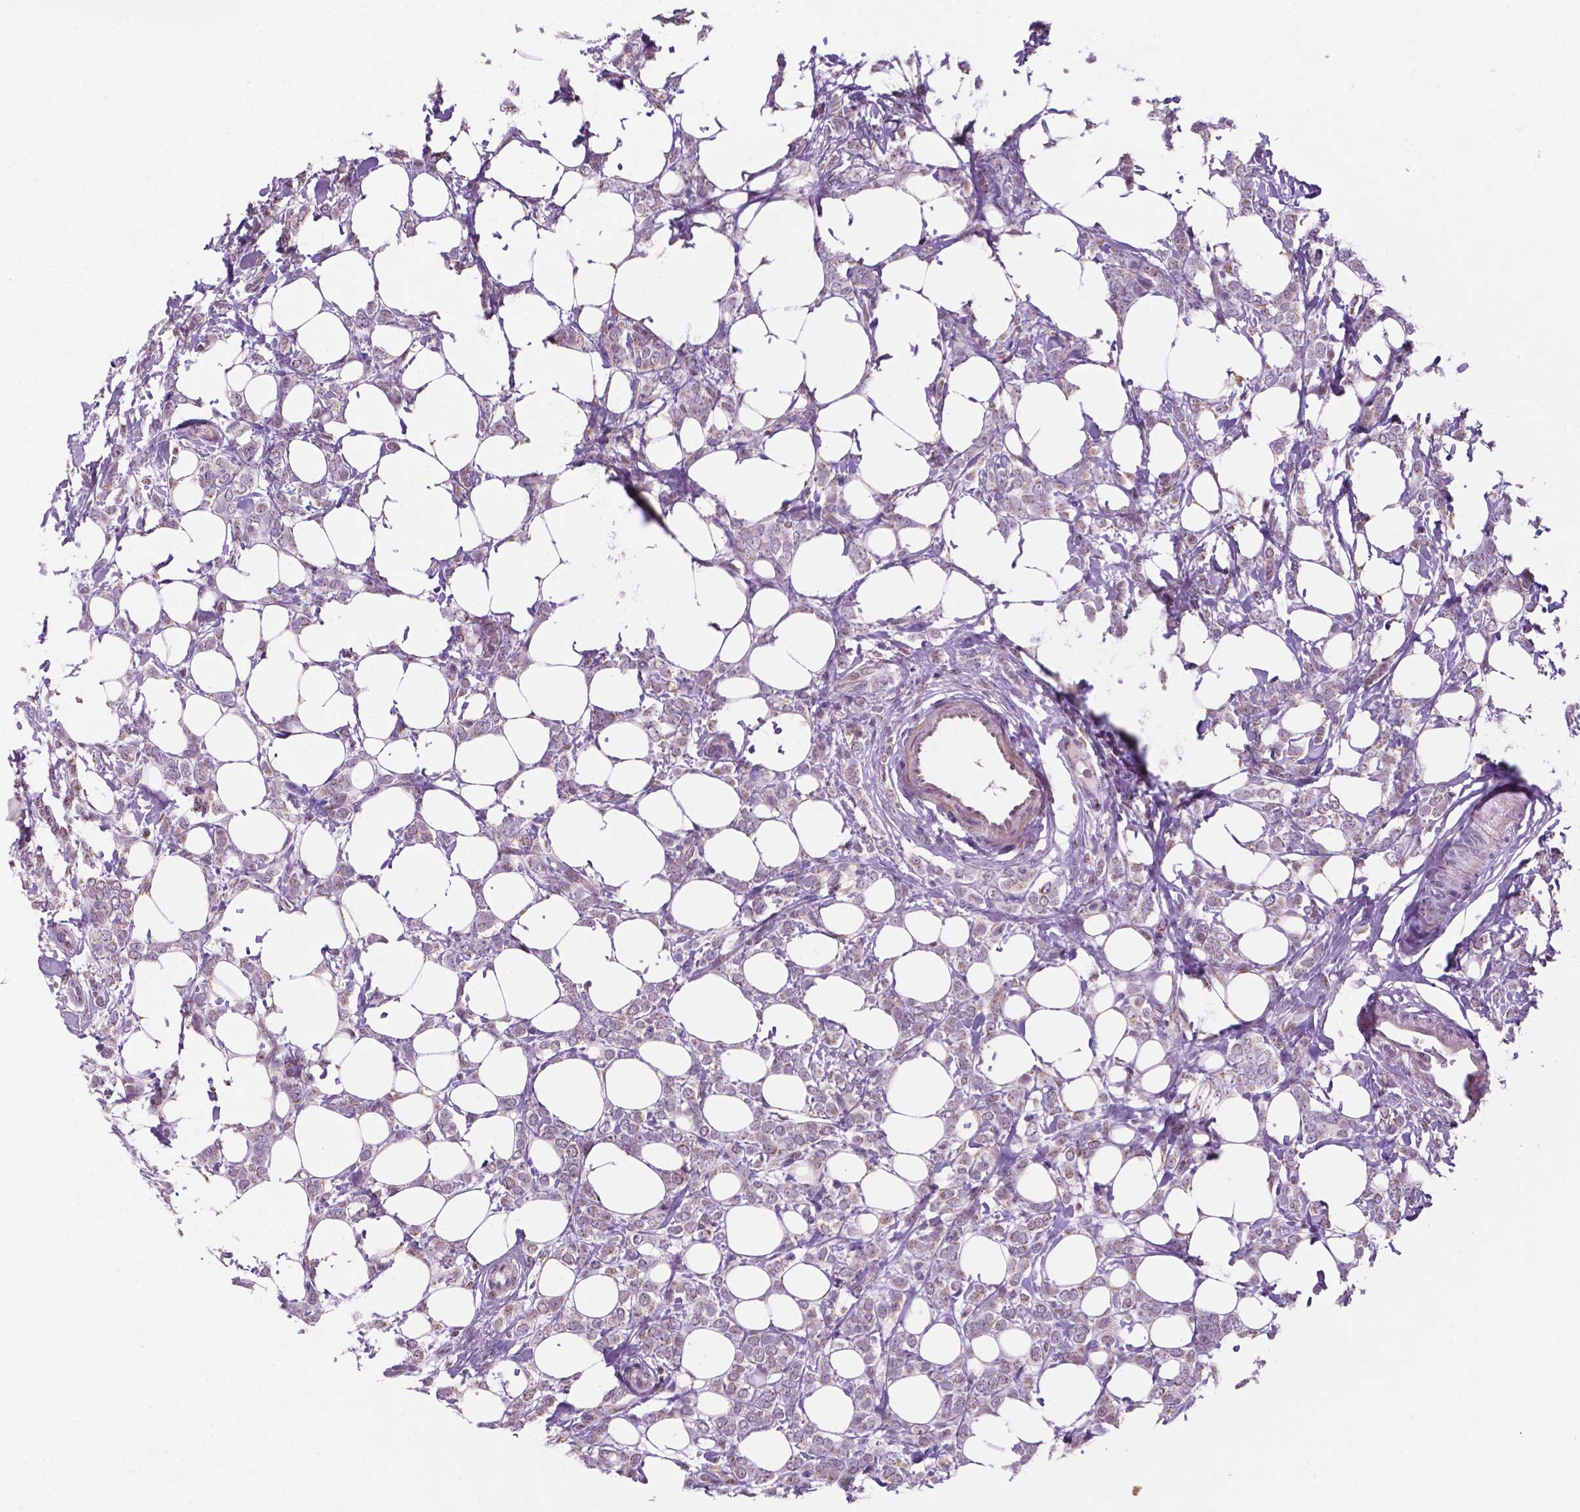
{"staining": {"intensity": "weak", "quantity": "<25%", "location": "nuclear"}, "tissue": "breast cancer", "cell_type": "Tumor cells", "image_type": "cancer", "snomed": [{"axis": "morphology", "description": "Lobular carcinoma"}, {"axis": "topography", "description": "Breast"}], "caption": "Tumor cells are negative for protein expression in human breast lobular carcinoma.", "gene": "C18orf21", "patient": {"sex": "female", "age": 49}}